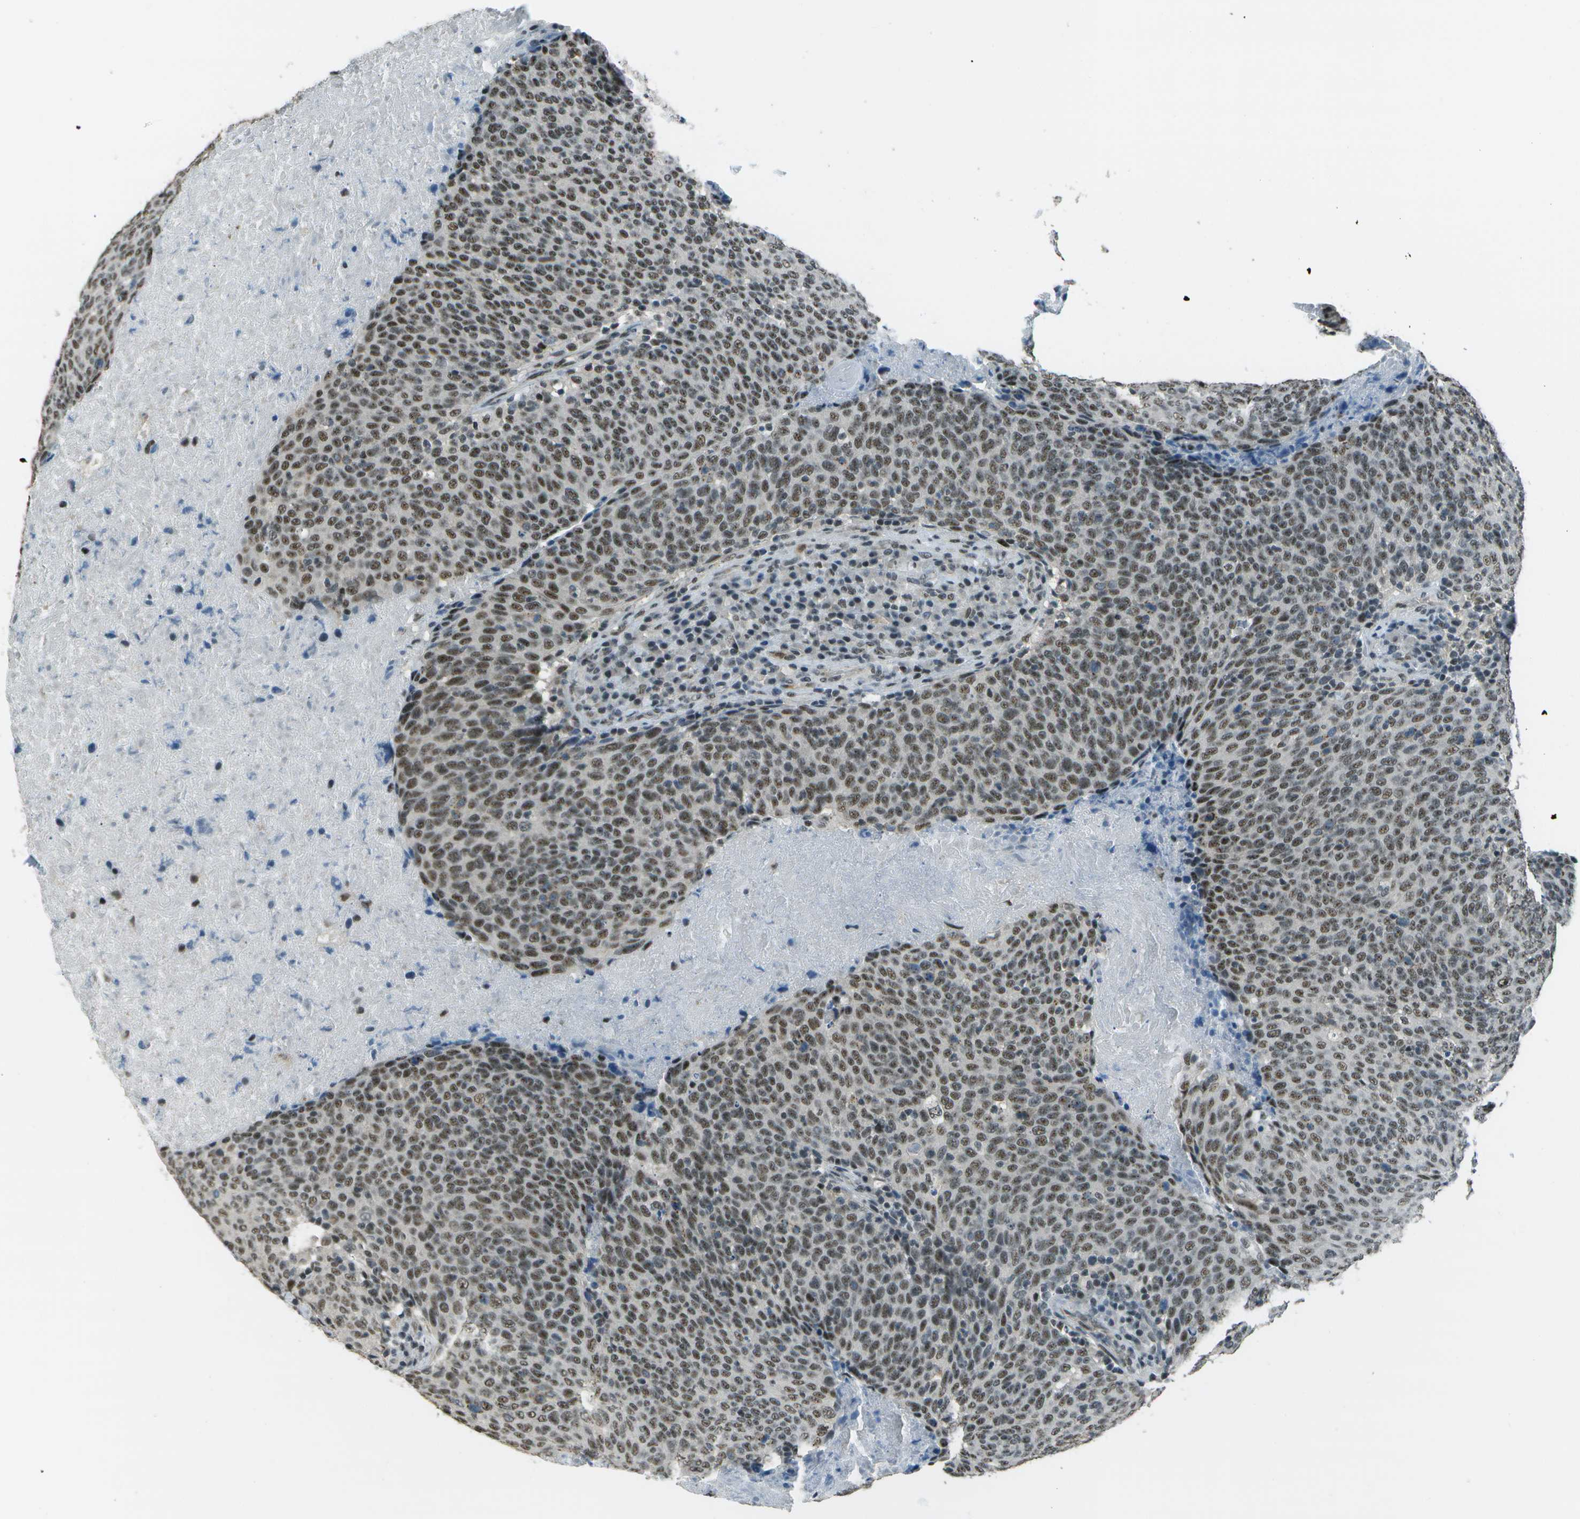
{"staining": {"intensity": "moderate", "quantity": ">75%", "location": "nuclear"}, "tissue": "head and neck cancer", "cell_type": "Tumor cells", "image_type": "cancer", "snomed": [{"axis": "morphology", "description": "Squamous cell carcinoma, NOS"}, {"axis": "morphology", "description": "Squamous cell carcinoma, metastatic, NOS"}, {"axis": "topography", "description": "Lymph node"}, {"axis": "topography", "description": "Head-Neck"}], "caption": "Immunohistochemistry (IHC) histopathology image of neoplastic tissue: human metastatic squamous cell carcinoma (head and neck) stained using IHC displays medium levels of moderate protein expression localized specifically in the nuclear of tumor cells, appearing as a nuclear brown color.", "gene": "DEPDC1", "patient": {"sex": "male", "age": 62}}